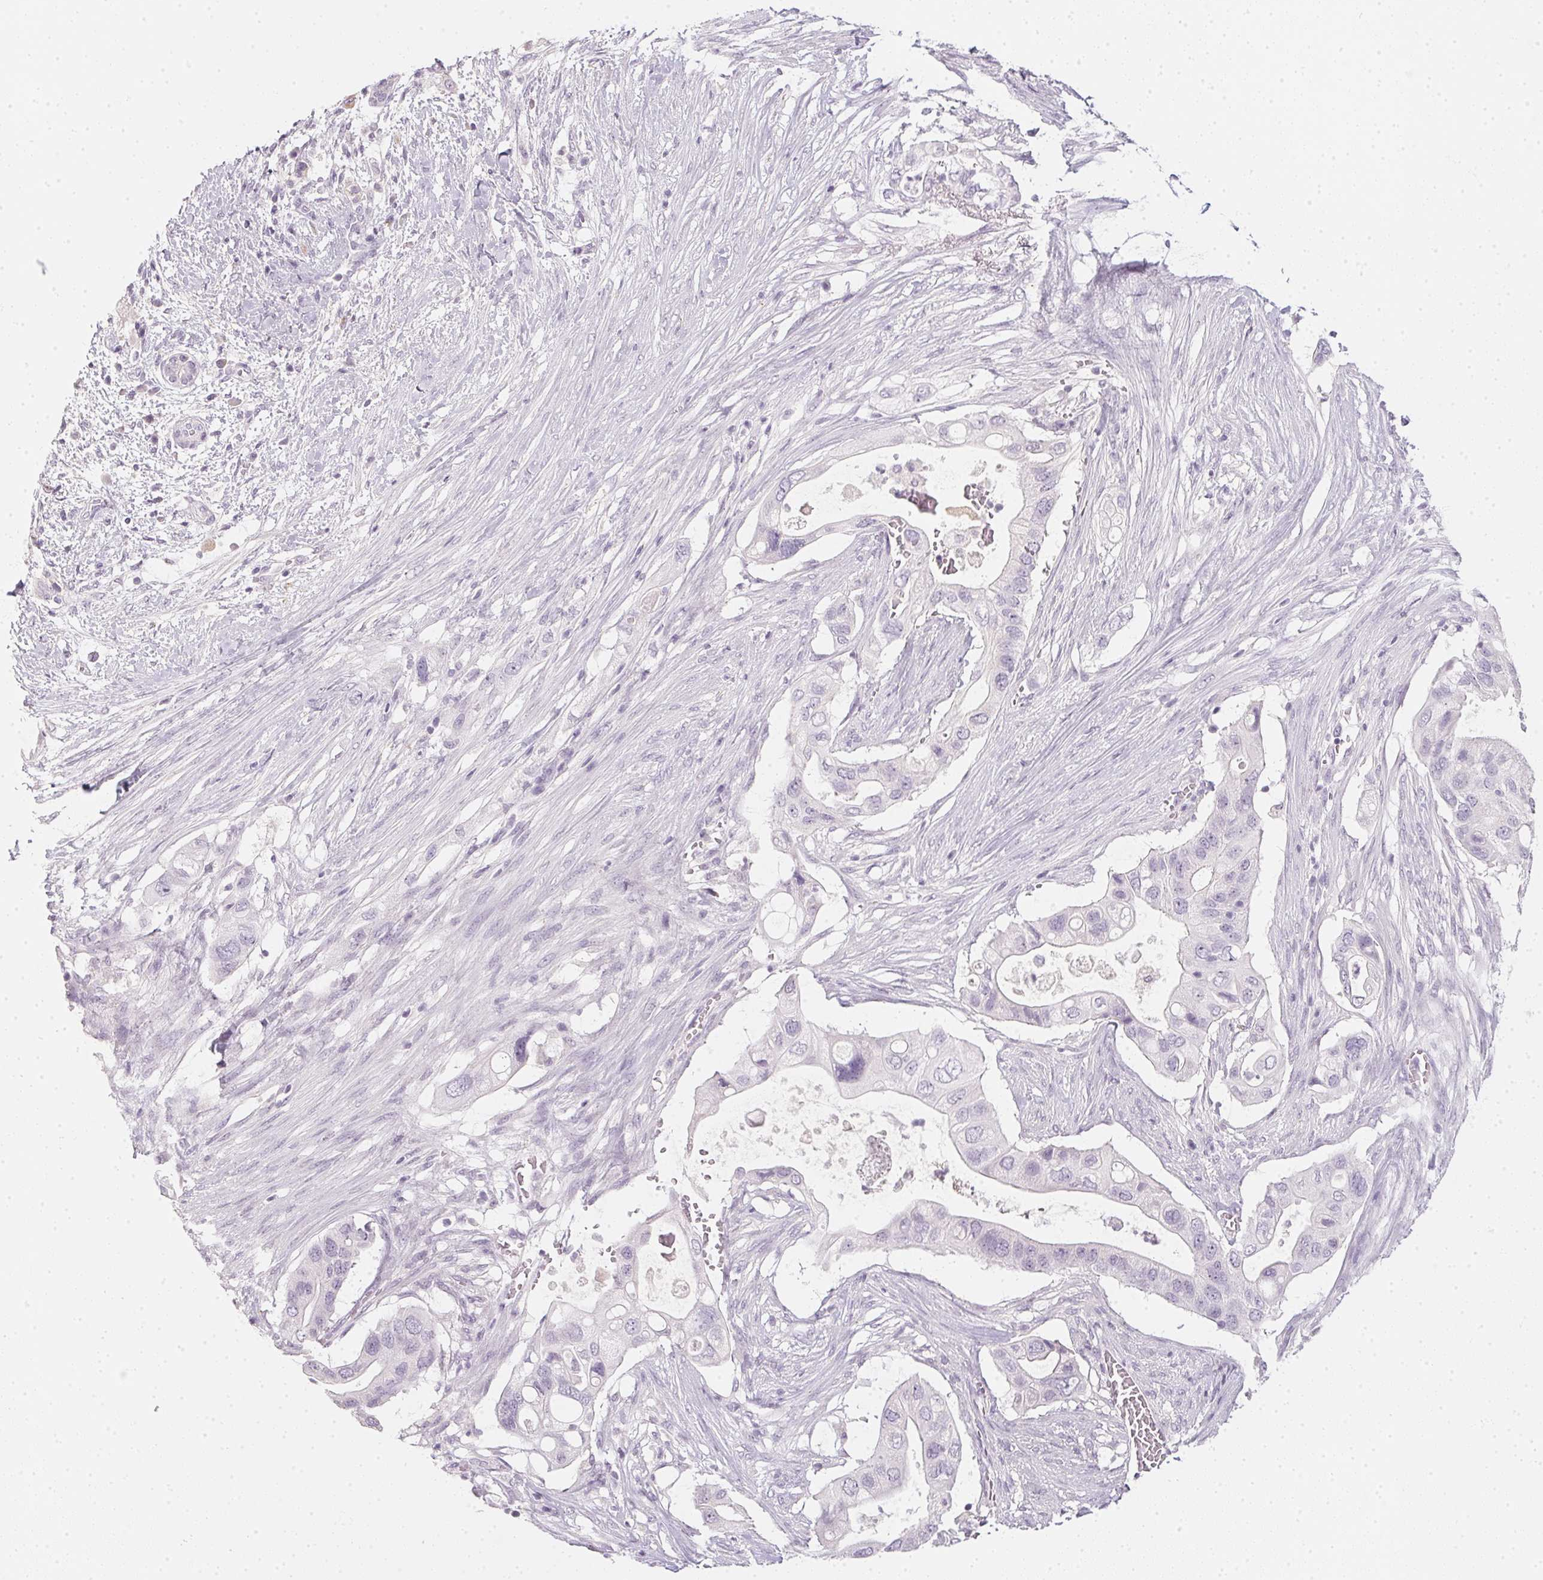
{"staining": {"intensity": "negative", "quantity": "none", "location": "none"}, "tissue": "pancreatic cancer", "cell_type": "Tumor cells", "image_type": "cancer", "snomed": [{"axis": "morphology", "description": "Adenocarcinoma, NOS"}, {"axis": "topography", "description": "Pancreas"}], "caption": "A photomicrograph of pancreatic cancer (adenocarcinoma) stained for a protein exhibits no brown staining in tumor cells.", "gene": "TMEM72", "patient": {"sex": "female", "age": 72}}